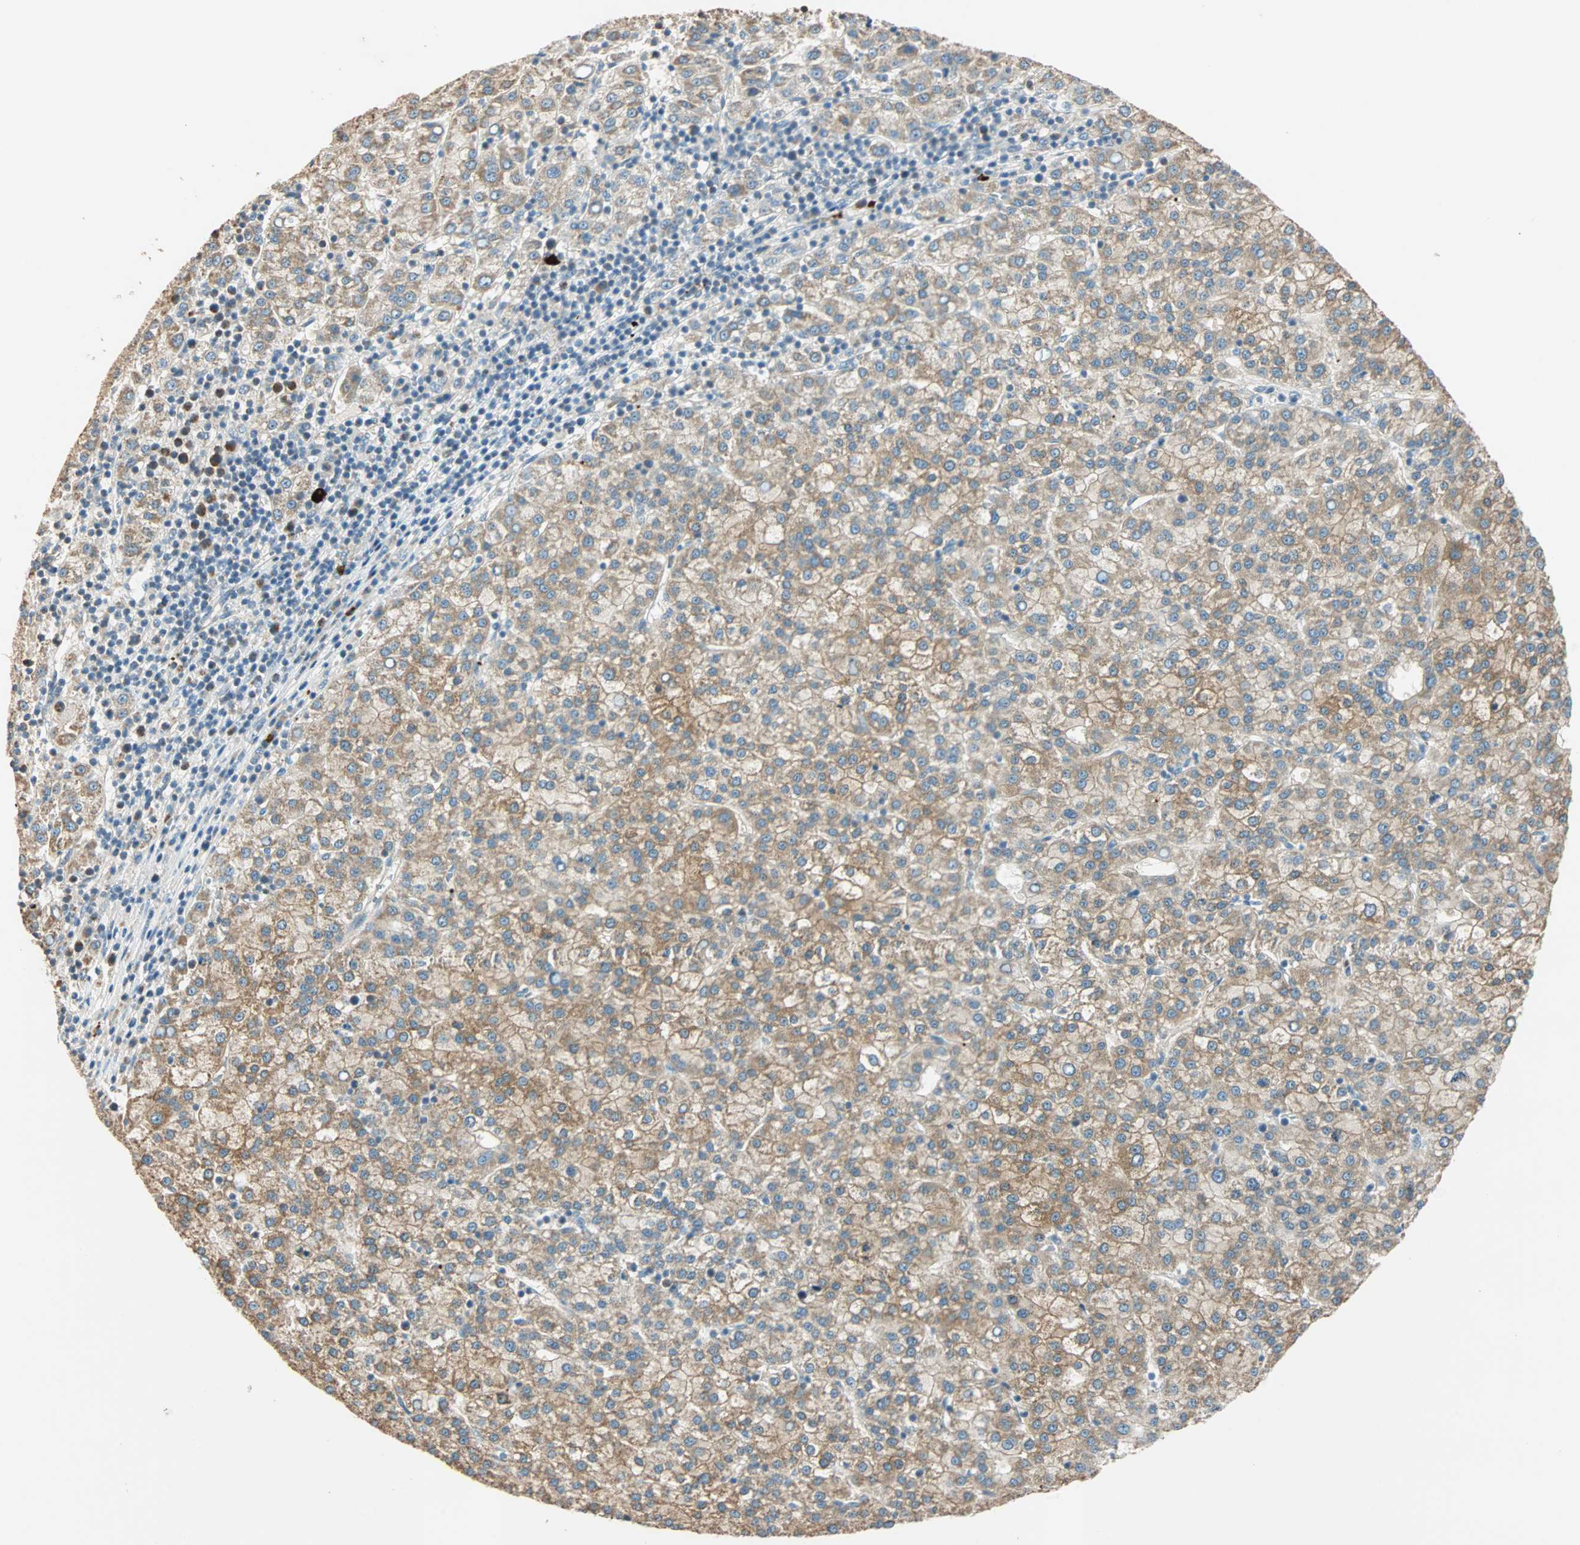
{"staining": {"intensity": "moderate", "quantity": "25%-75%", "location": "cytoplasmic/membranous"}, "tissue": "liver cancer", "cell_type": "Tumor cells", "image_type": "cancer", "snomed": [{"axis": "morphology", "description": "Carcinoma, Hepatocellular, NOS"}, {"axis": "topography", "description": "Liver"}], "caption": "IHC (DAB (3,3'-diaminobenzidine)) staining of hepatocellular carcinoma (liver) shows moderate cytoplasmic/membranous protein staining in about 25%-75% of tumor cells.", "gene": "RAD18", "patient": {"sex": "female", "age": 58}}